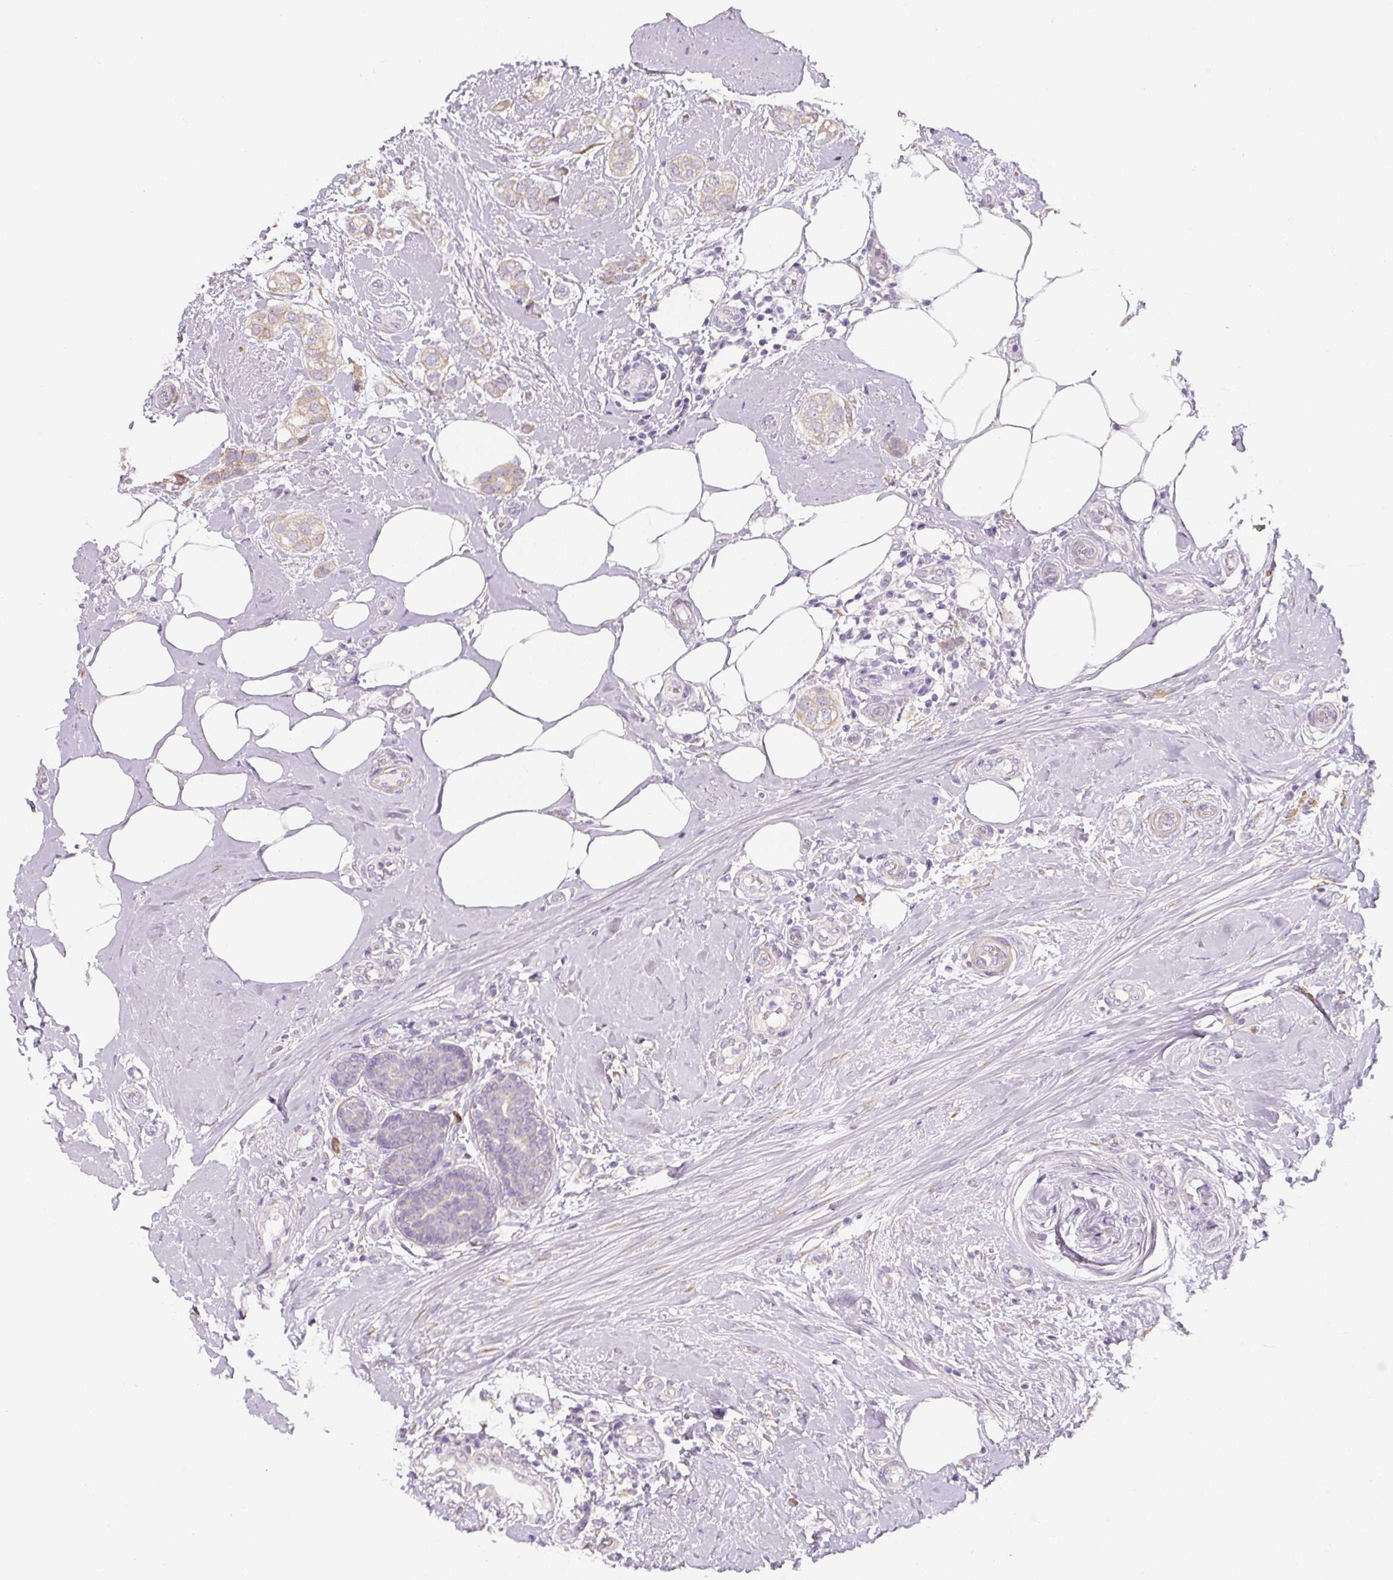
{"staining": {"intensity": "weak", "quantity": ">75%", "location": "cytoplasmic/membranous"}, "tissue": "breast cancer", "cell_type": "Tumor cells", "image_type": "cancer", "snomed": [{"axis": "morphology", "description": "Duct carcinoma"}, {"axis": "topography", "description": "Breast"}], "caption": "Brown immunohistochemical staining in human breast intraductal carcinoma displays weak cytoplasmic/membranous expression in approximately >75% of tumor cells.", "gene": "PWWP3B", "patient": {"sex": "female", "age": 73}}